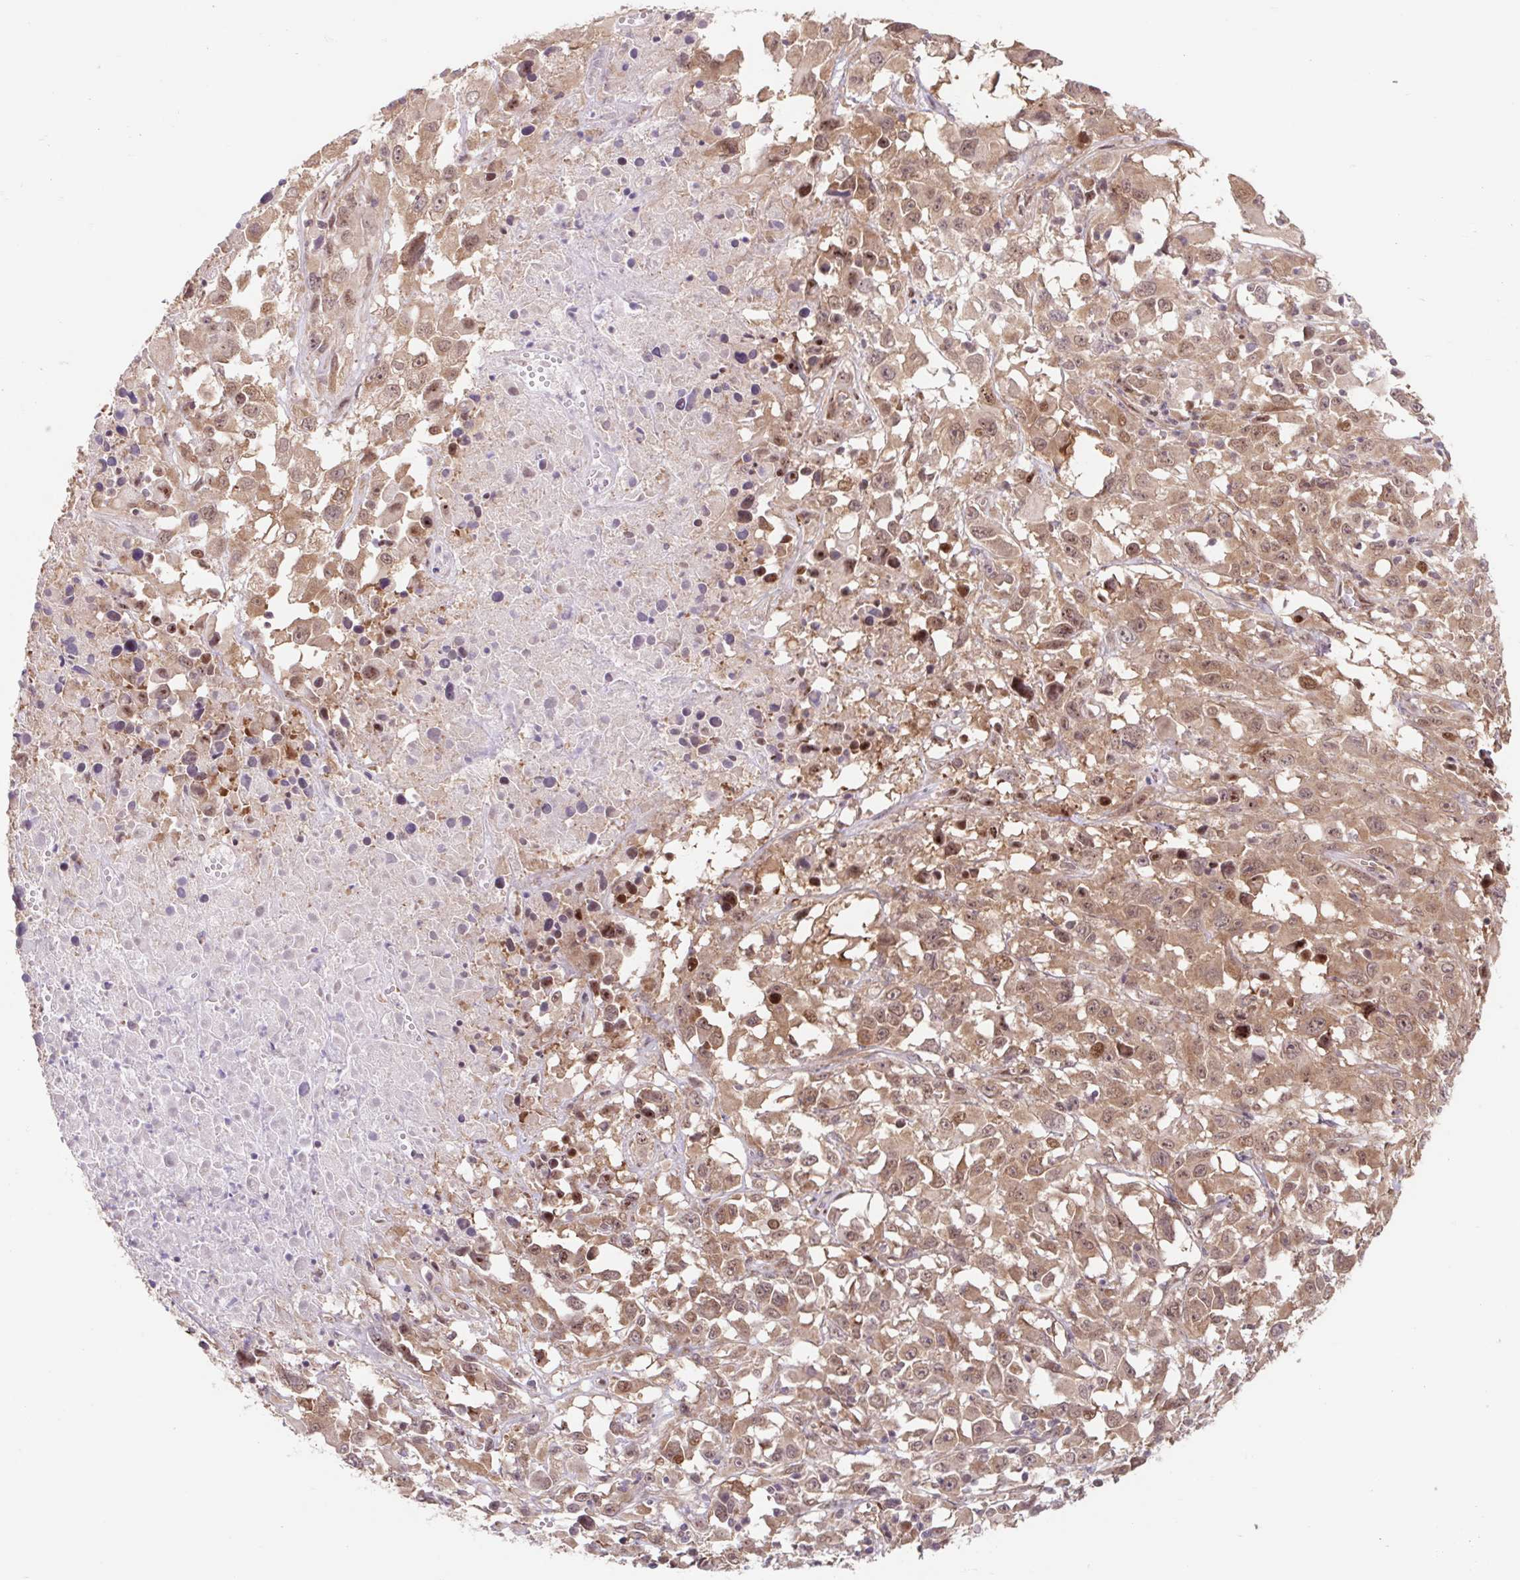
{"staining": {"intensity": "moderate", "quantity": ">75%", "location": "cytoplasmic/membranous,nuclear"}, "tissue": "melanoma", "cell_type": "Tumor cells", "image_type": "cancer", "snomed": [{"axis": "morphology", "description": "Malignant melanoma, Metastatic site"}, {"axis": "topography", "description": "Soft tissue"}], "caption": "Brown immunohistochemical staining in human malignant melanoma (metastatic site) demonstrates moderate cytoplasmic/membranous and nuclear expression in approximately >75% of tumor cells.", "gene": "HFE", "patient": {"sex": "male", "age": 50}}